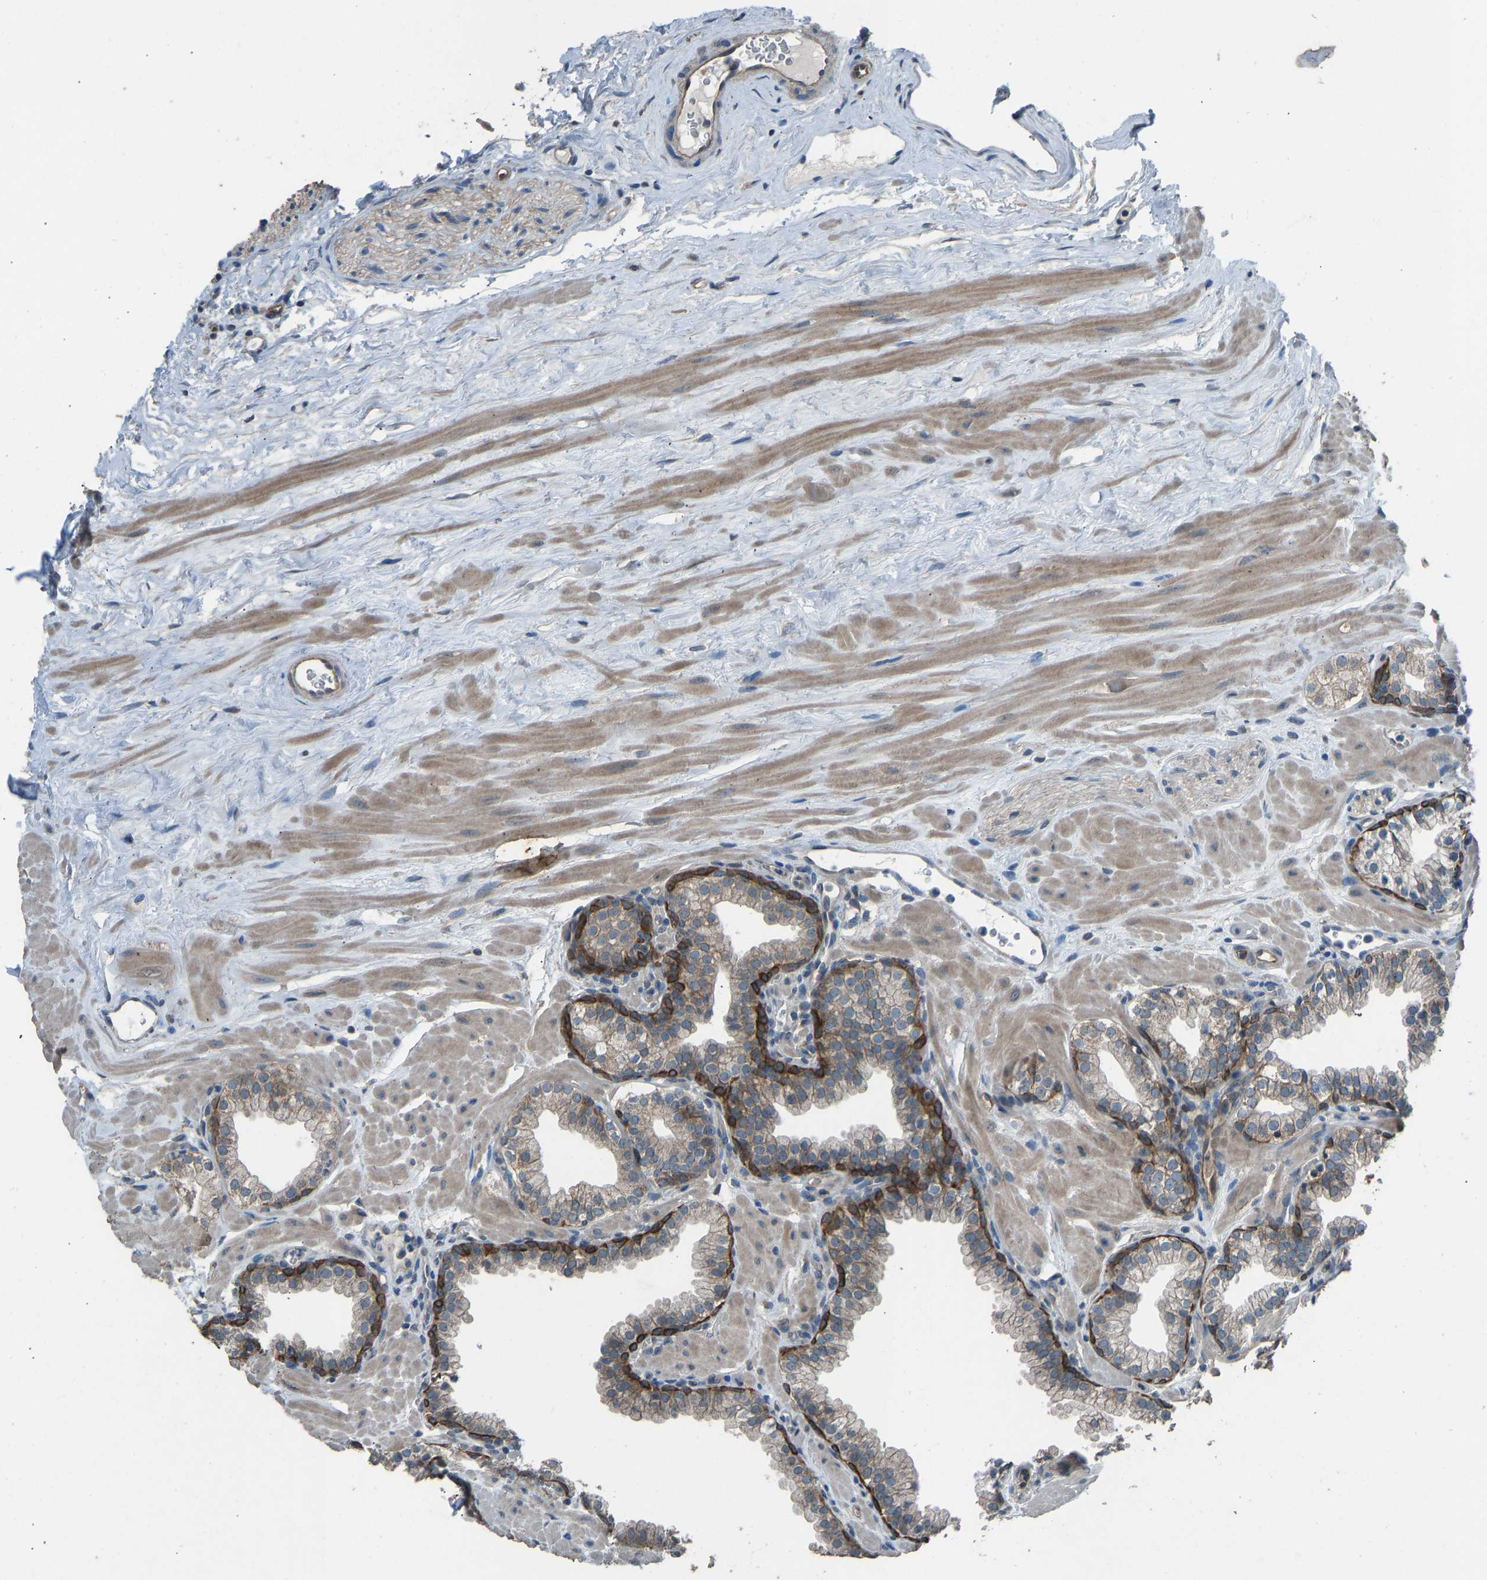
{"staining": {"intensity": "moderate", "quantity": "25%-75%", "location": "cytoplasmic/membranous"}, "tissue": "prostate", "cell_type": "Glandular cells", "image_type": "normal", "snomed": [{"axis": "morphology", "description": "Normal tissue, NOS"}, {"axis": "morphology", "description": "Urothelial carcinoma, Low grade"}, {"axis": "topography", "description": "Urinary bladder"}, {"axis": "topography", "description": "Prostate"}], "caption": "Approximately 25%-75% of glandular cells in unremarkable prostate display moderate cytoplasmic/membranous protein expression as visualized by brown immunohistochemical staining.", "gene": "SLC43A1", "patient": {"sex": "male", "age": 60}}